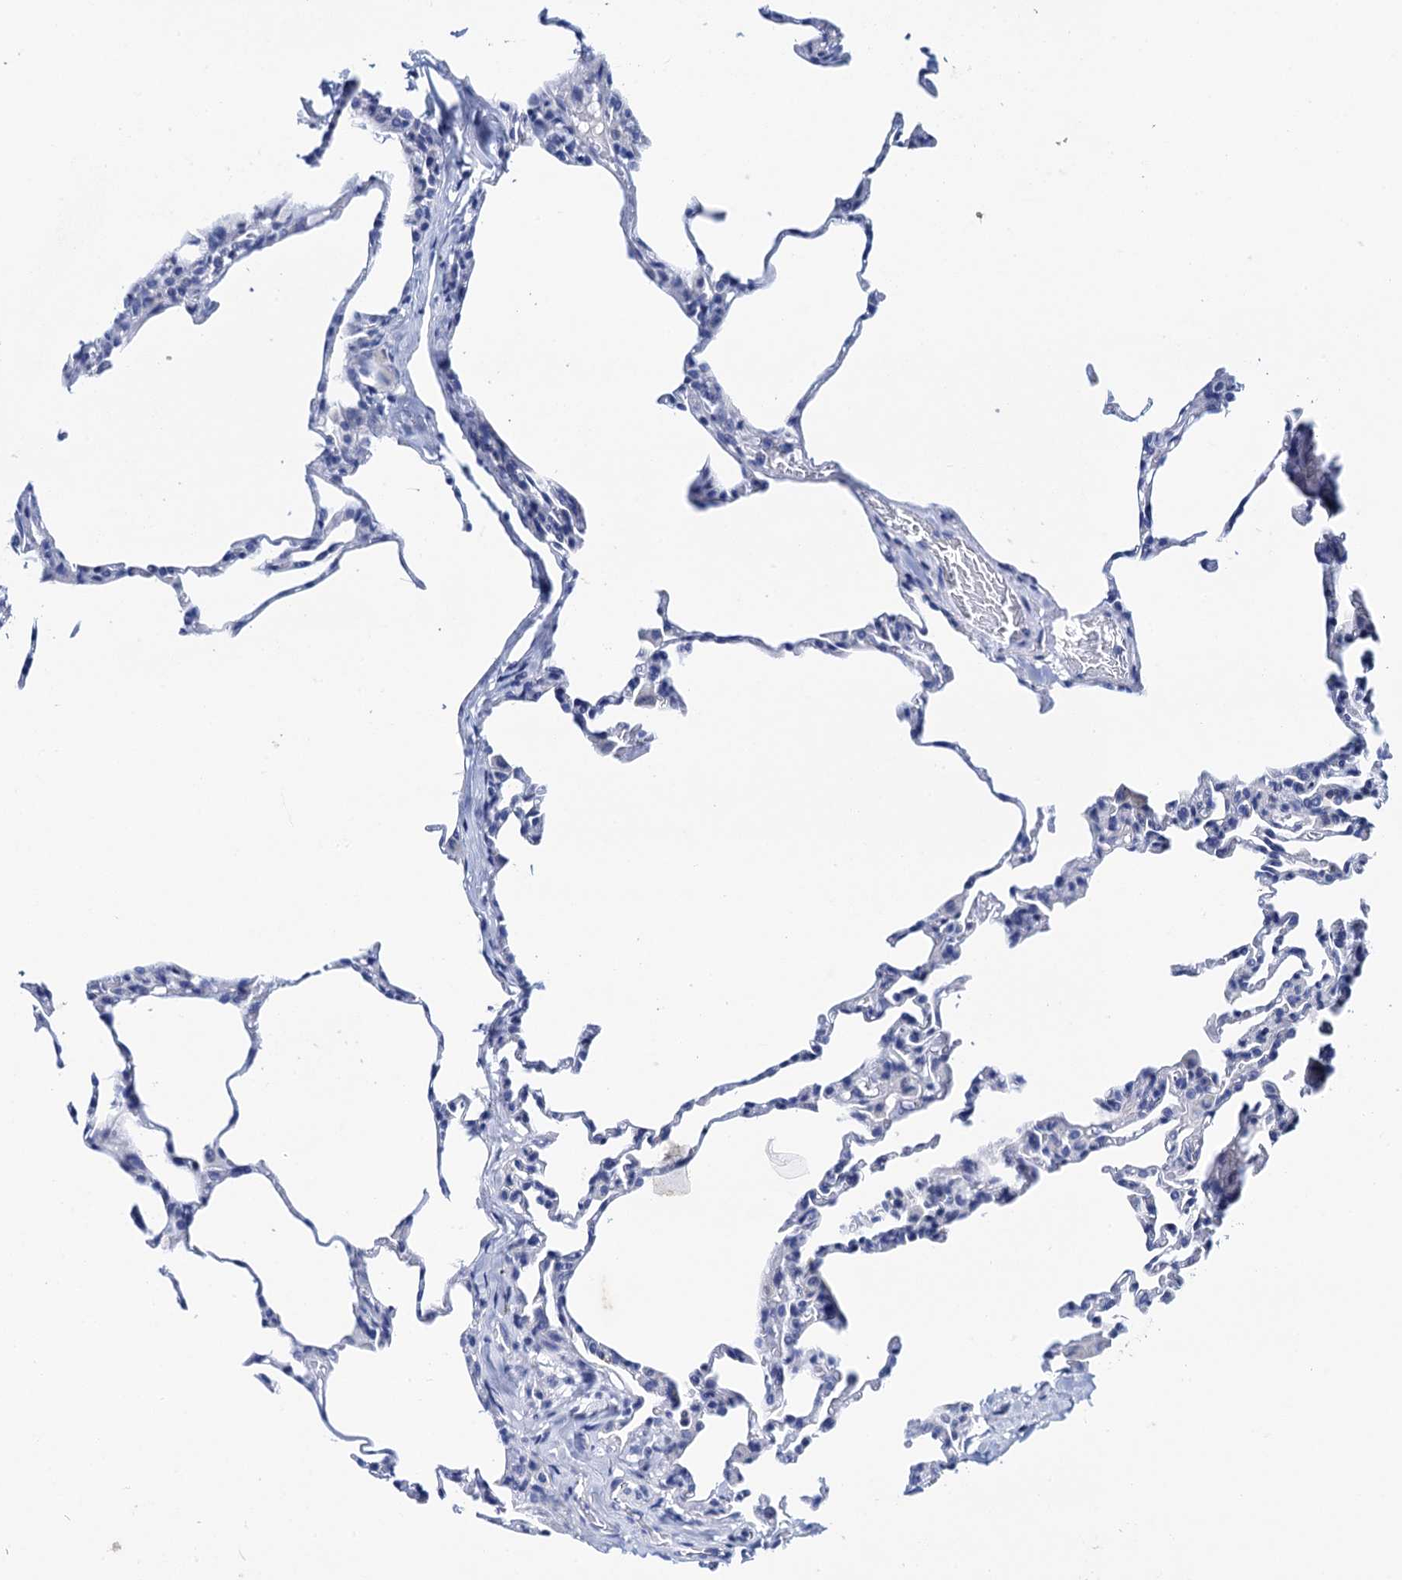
{"staining": {"intensity": "negative", "quantity": "none", "location": "none"}, "tissue": "lung", "cell_type": "Alveolar cells", "image_type": "normal", "snomed": [{"axis": "morphology", "description": "Normal tissue, NOS"}, {"axis": "topography", "description": "Lung"}], "caption": "There is no significant expression in alveolar cells of lung. (DAB (3,3'-diaminobenzidine) immunohistochemistry with hematoxylin counter stain).", "gene": "LYPD3", "patient": {"sex": "male", "age": 20}}